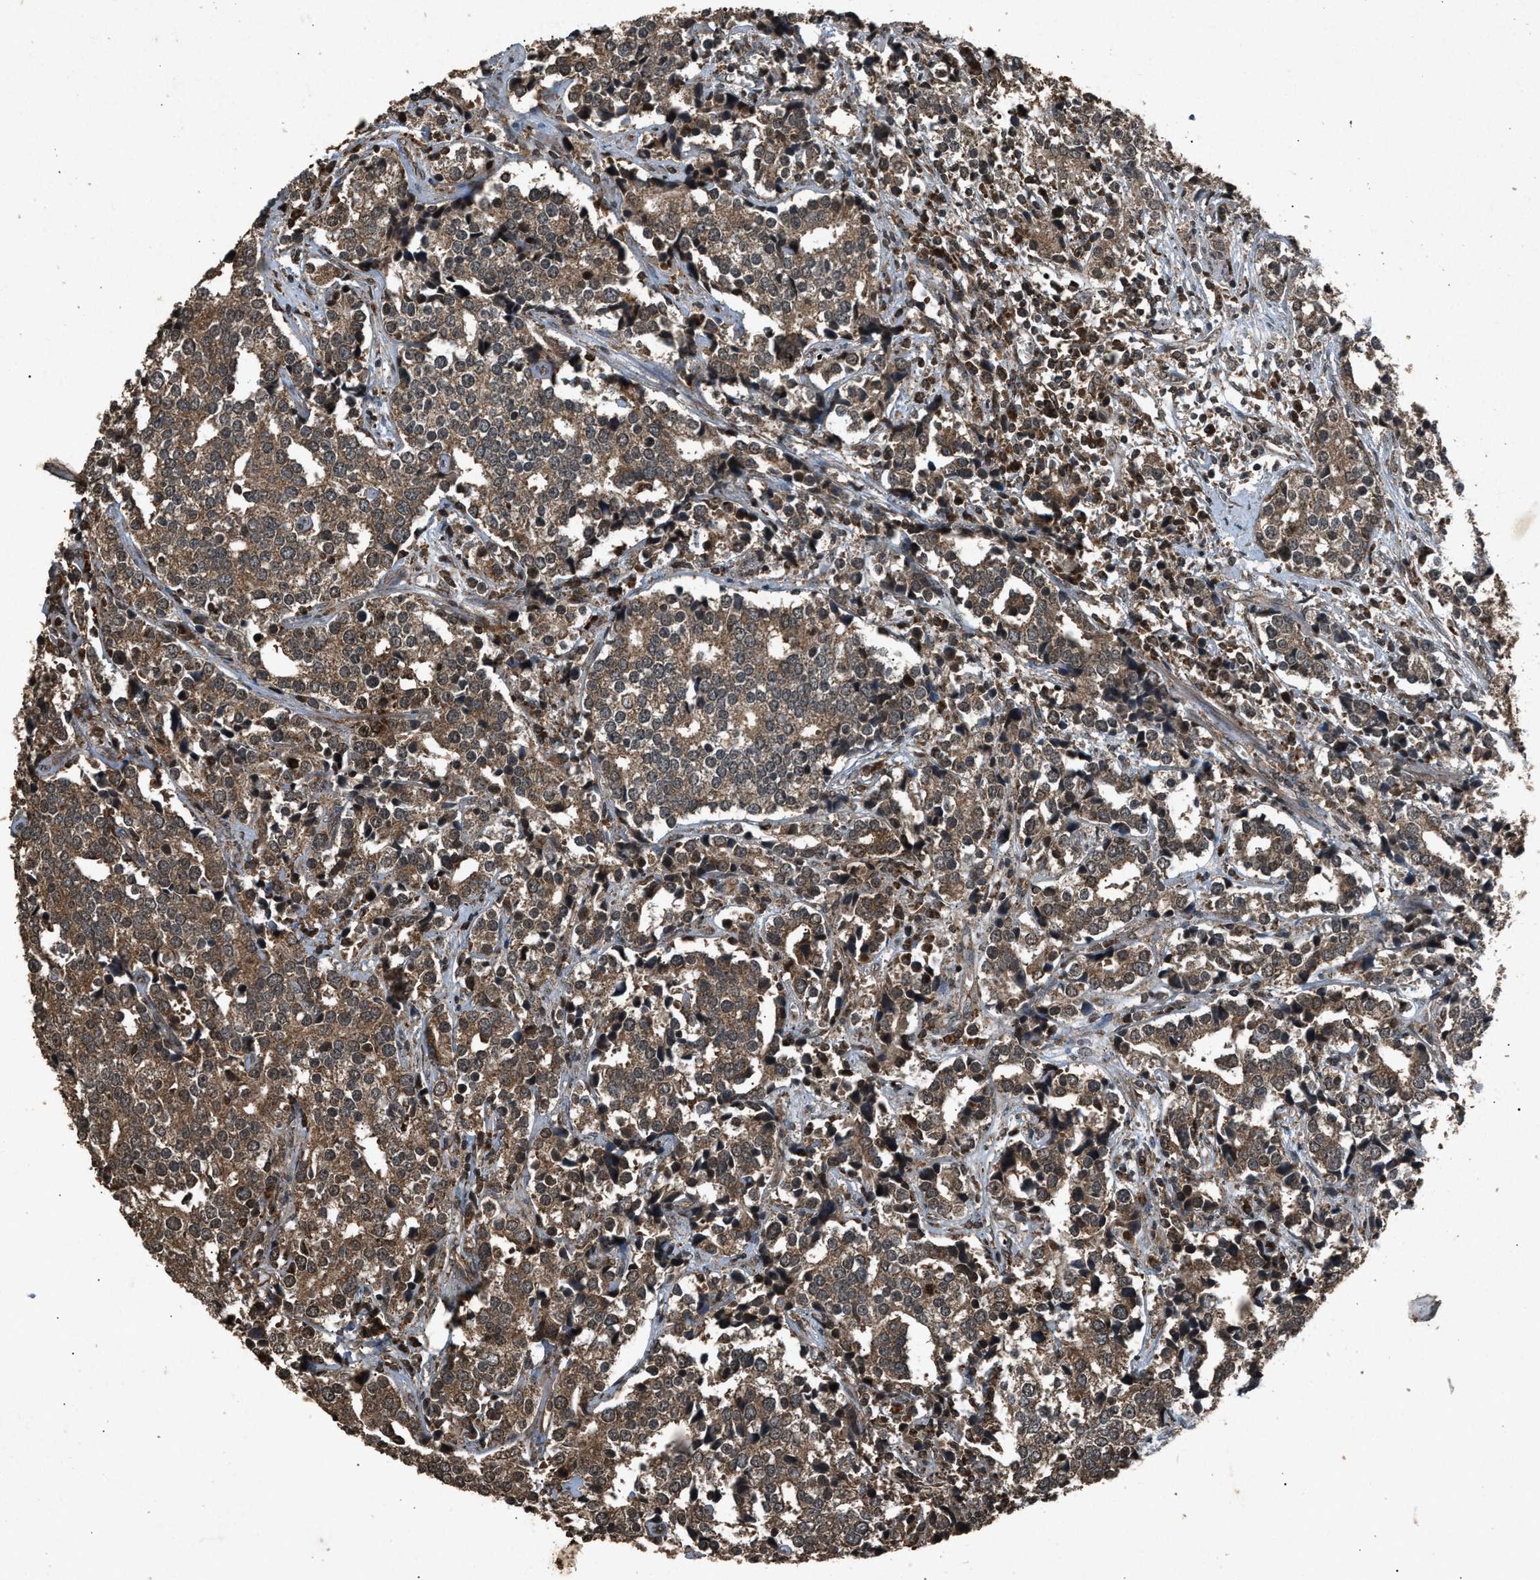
{"staining": {"intensity": "moderate", "quantity": ">75%", "location": "cytoplasmic/membranous"}, "tissue": "prostate cancer", "cell_type": "Tumor cells", "image_type": "cancer", "snomed": [{"axis": "morphology", "description": "Adenocarcinoma, High grade"}, {"axis": "topography", "description": "Prostate"}], "caption": "Prostate cancer (adenocarcinoma (high-grade)) stained with DAB IHC reveals medium levels of moderate cytoplasmic/membranous expression in approximately >75% of tumor cells.", "gene": "OAS1", "patient": {"sex": "male", "age": 71}}